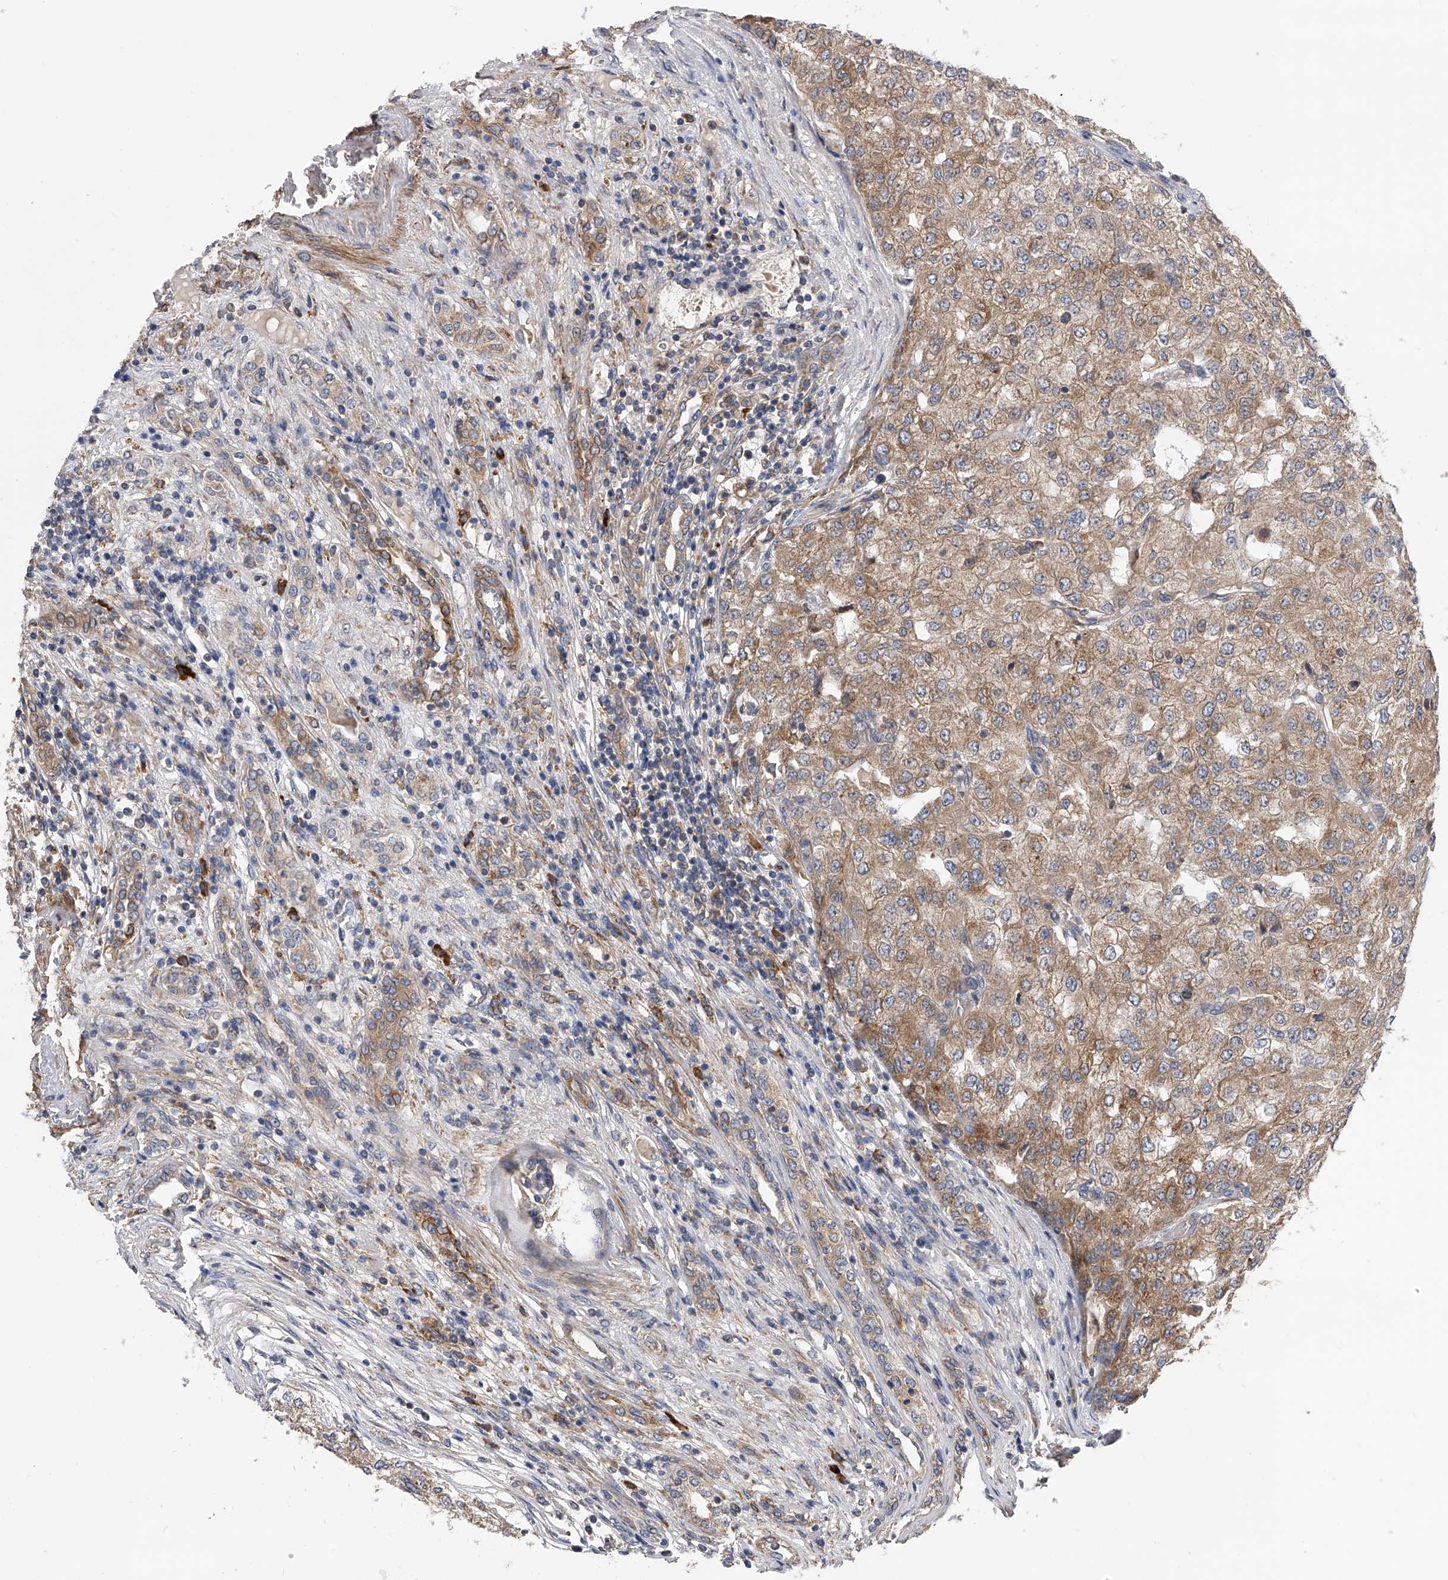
{"staining": {"intensity": "weak", "quantity": ">75%", "location": "cytoplasmic/membranous"}, "tissue": "renal cancer", "cell_type": "Tumor cells", "image_type": "cancer", "snomed": [{"axis": "morphology", "description": "Adenocarcinoma, NOS"}, {"axis": "topography", "description": "Kidney"}], "caption": "Adenocarcinoma (renal) was stained to show a protein in brown. There is low levels of weak cytoplasmic/membranous staining in about >75% of tumor cells. (DAB (3,3'-diaminobenzidine) IHC with brightfield microscopy, high magnification).", "gene": "SPOCK1", "patient": {"sex": "female", "age": 54}}